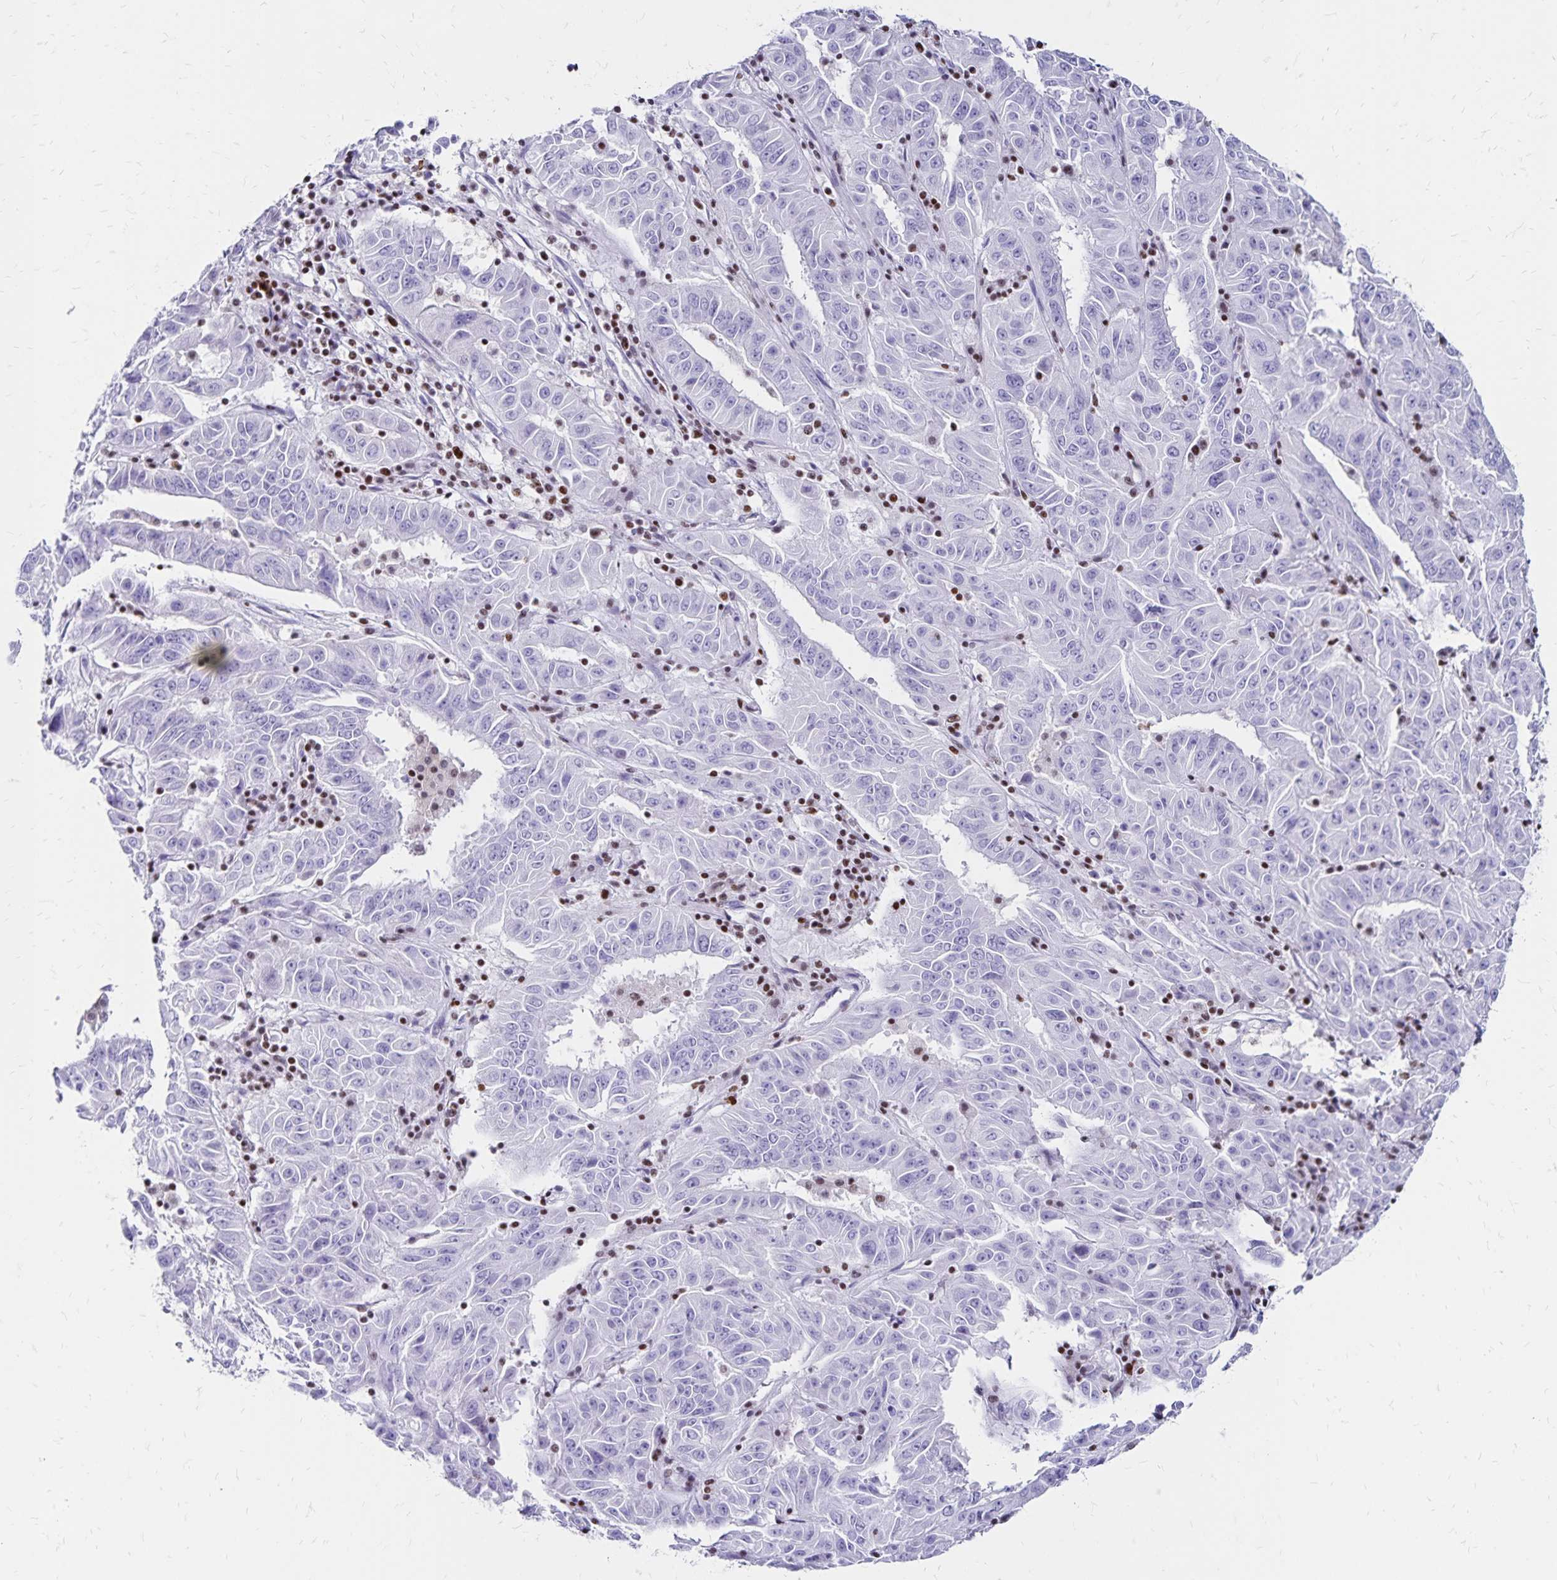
{"staining": {"intensity": "negative", "quantity": "none", "location": "none"}, "tissue": "pancreatic cancer", "cell_type": "Tumor cells", "image_type": "cancer", "snomed": [{"axis": "morphology", "description": "Adenocarcinoma, NOS"}, {"axis": "topography", "description": "Pancreas"}], "caption": "This is an immunohistochemistry photomicrograph of human pancreatic adenocarcinoma. There is no expression in tumor cells.", "gene": "IKZF1", "patient": {"sex": "male", "age": 63}}